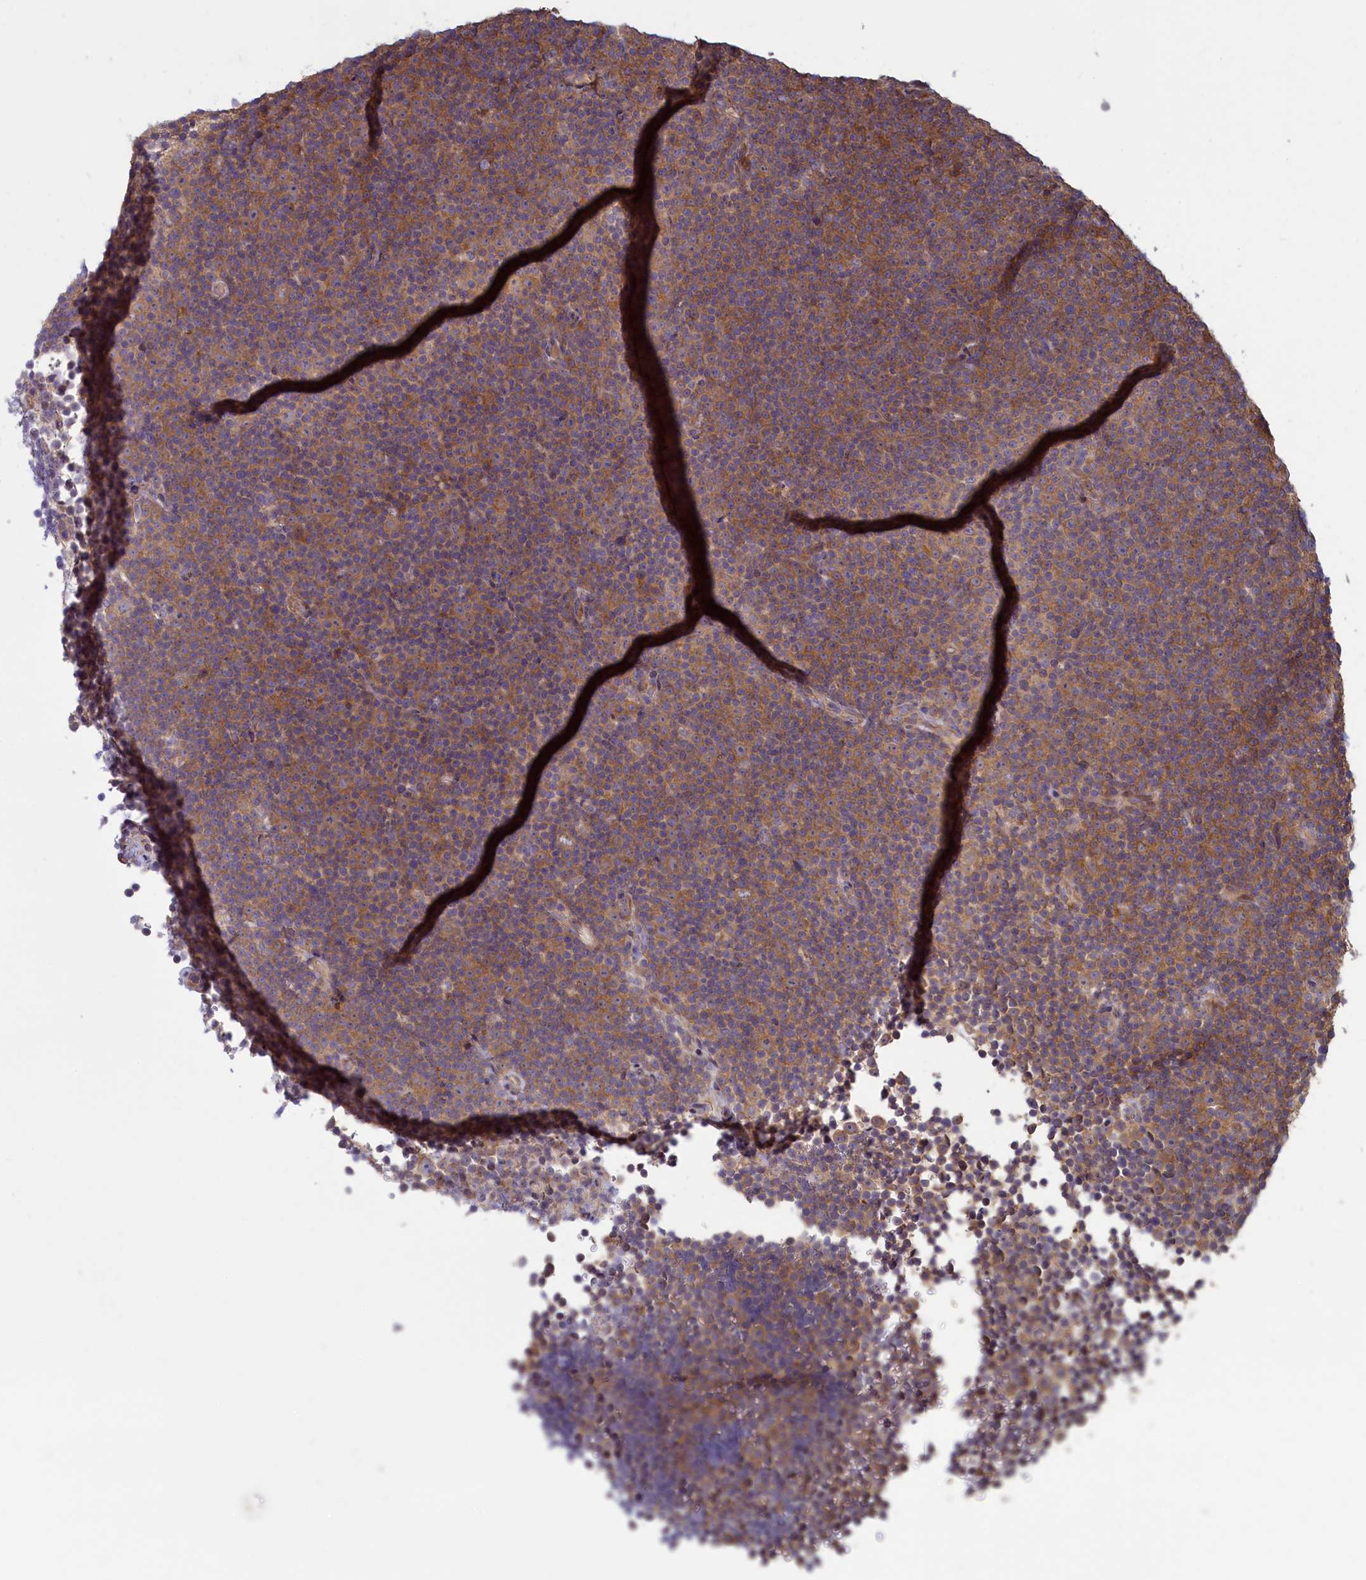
{"staining": {"intensity": "moderate", "quantity": ">75%", "location": "cytoplasmic/membranous"}, "tissue": "lymphoma", "cell_type": "Tumor cells", "image_type": "cancer", "snomed": [{"axis": "morphology", "description": "Malignant lymphoma, non-Hodgkin's type, Low grade"}, {"axis": "topography", "description": "Lymph node"}], "caption": "Immunohistochemistry (IHC) histopathology image of neoplastic tissue: lymphoma stained using immunohistochemistry shows medium levels of moderate protein expression localized specifically in the cytoplasmic/membranous of tumor cells, appearing as a cytoplasmic/membranous brown color.", "gene": "CIAO2B", "patient": {"sex": "female", "age": 67}}